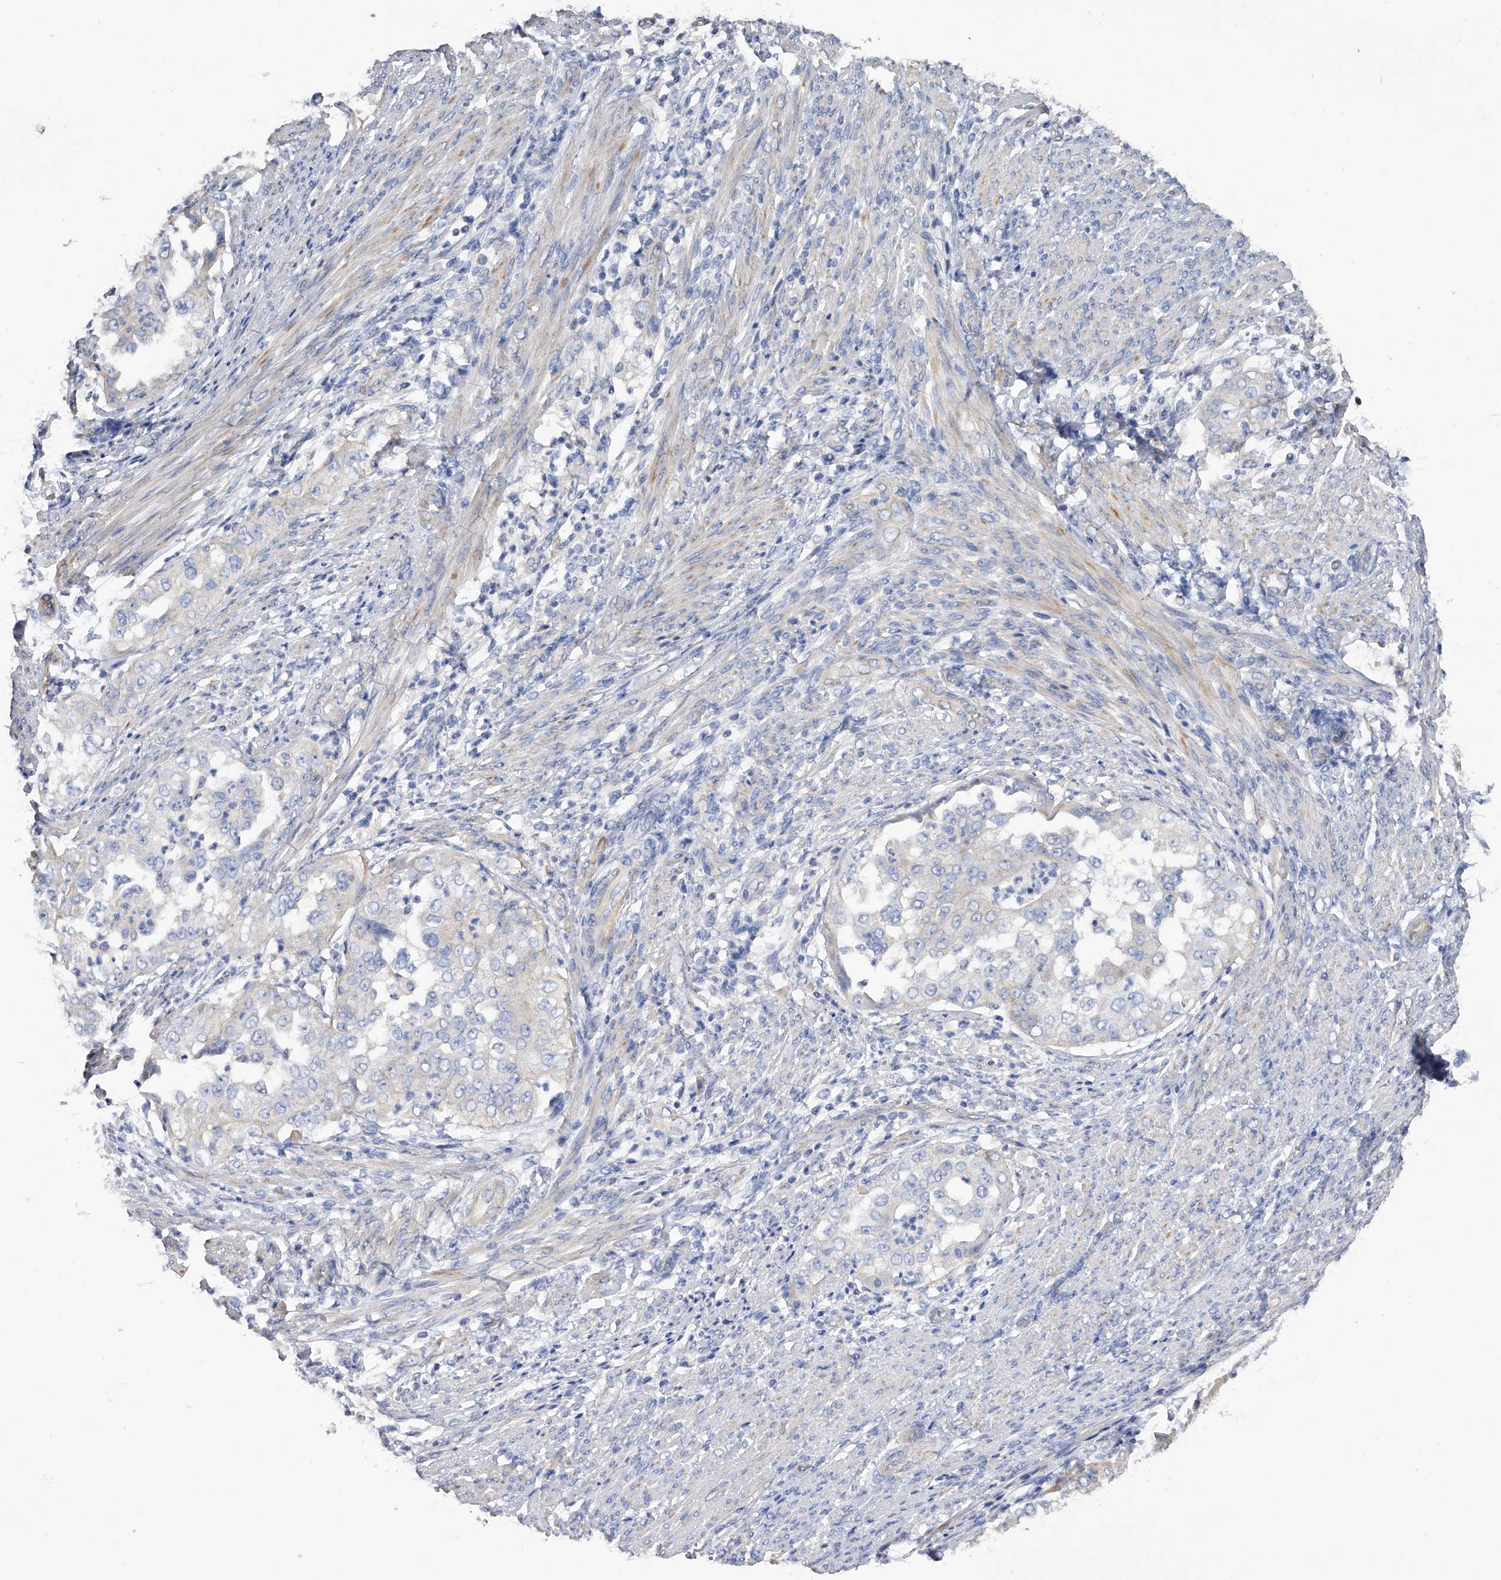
{"staining": {"intensity": "negative", "quantity": "none", "location": "none"}, "tissue": "endometrial cancer", "cell_type": "Tumor cells", "image_type": "cancer", "snomed": [{"axis": "morphology", "description": "Adenocarcinoma, NOS"}, {"axis": "topography", "description": "Endometrium"}], "caption": "DAB (3,3'-diaminobenzidine) immunohistochemical staining of endometrial cancer demonstrates no significant expression in tumor cells.", "gene": "RWDD2A", "patient": {"sex": "female", "age": 85}}